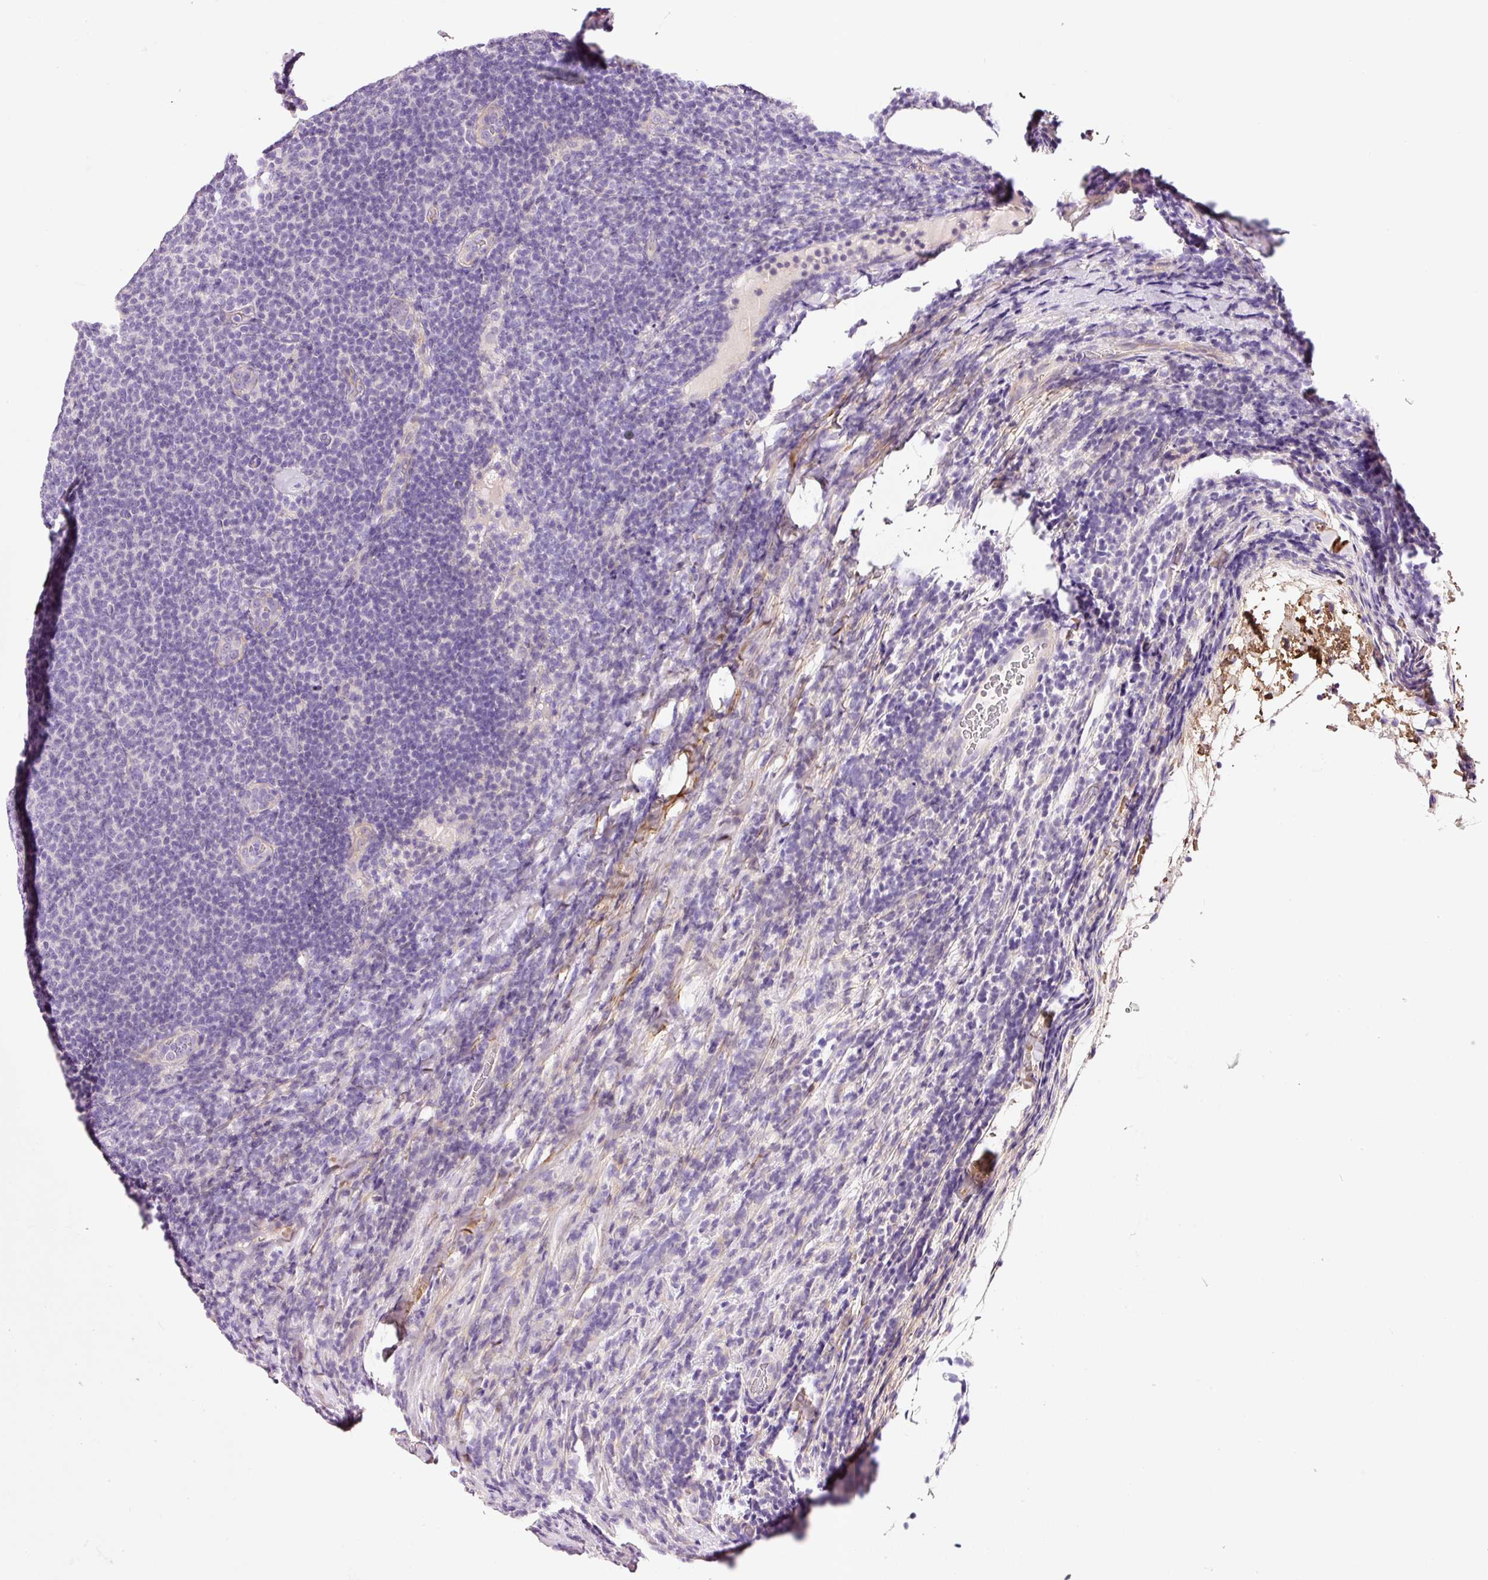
{"staining": {"intensity": "negative", "quantity": "none", "location": "none"}, "tissue": "lymphoma", "cell_type": "Tumor cells", "image_type": "cancer", "snomed": [{"axis": "morphology", "description": "Malignant lymphoma, non-Hodgkin's type, Low grade"}, {"axis": "topography", "description": "Lymph node"}], "caption": "Tumor cells show no significant protein positivity in low-grade malignant lymphoma, non-Hodgkin's type.", "gene": "SOS2", "patient": {"sex": "male", "age": 66}}